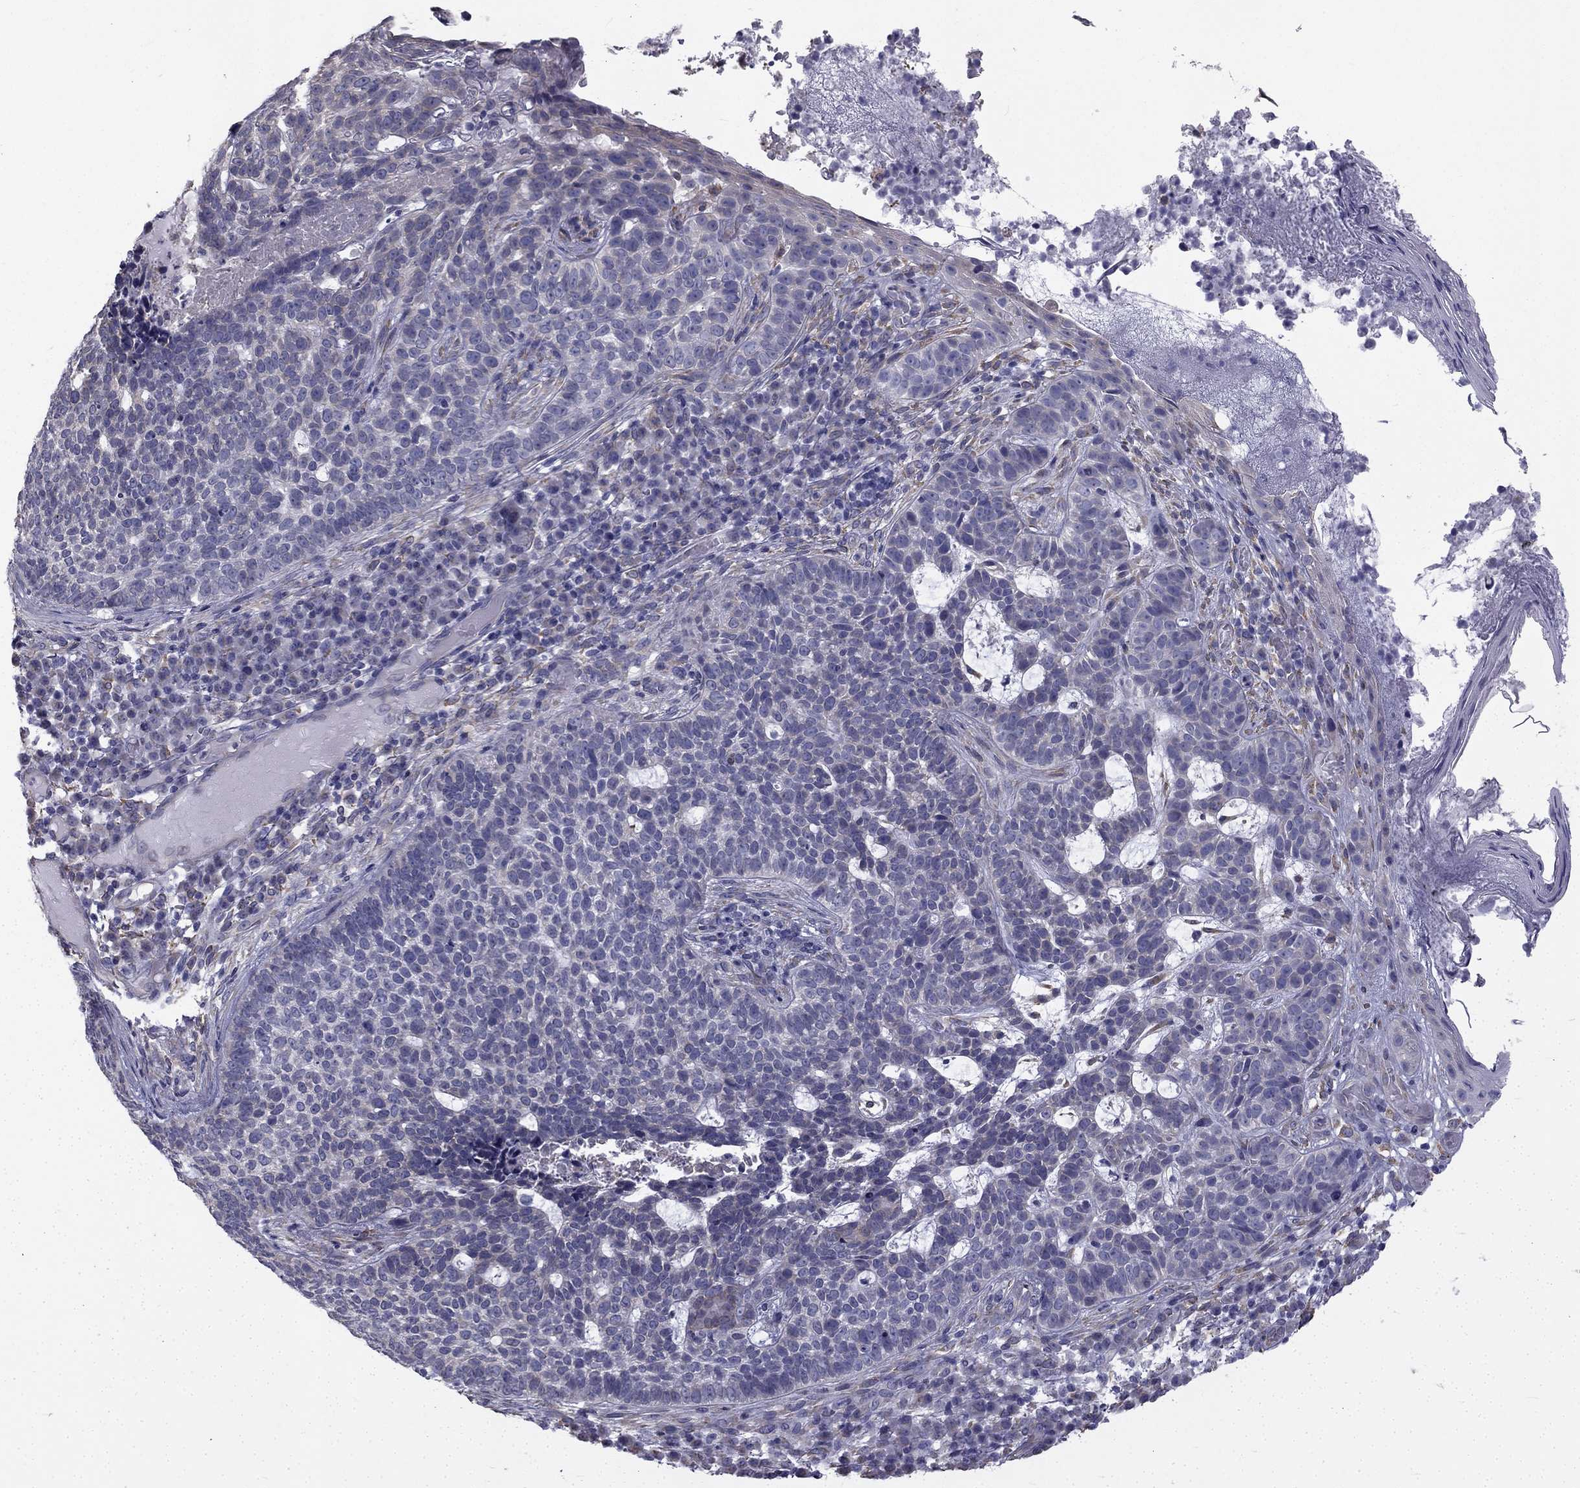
{"staining": {"intensity": "negative", "quantity": "none", "location": "none"}, "tissue": "skin cancer", "cell_type": "Tumor cells", "image_type": "cancer", "snomed": [{"axis": "morphology", "description": "Basal cell carcinoma"}, {"axis": "topography", "description": "Skin"}], "caption": "Immunohistochemistry (IHC) micrograph of human skin cancer stained for a protein (brown), which shows no expression in tumor cells.", "gene": "CCDC40", "patient": {"sex": "female", "age": 69}}